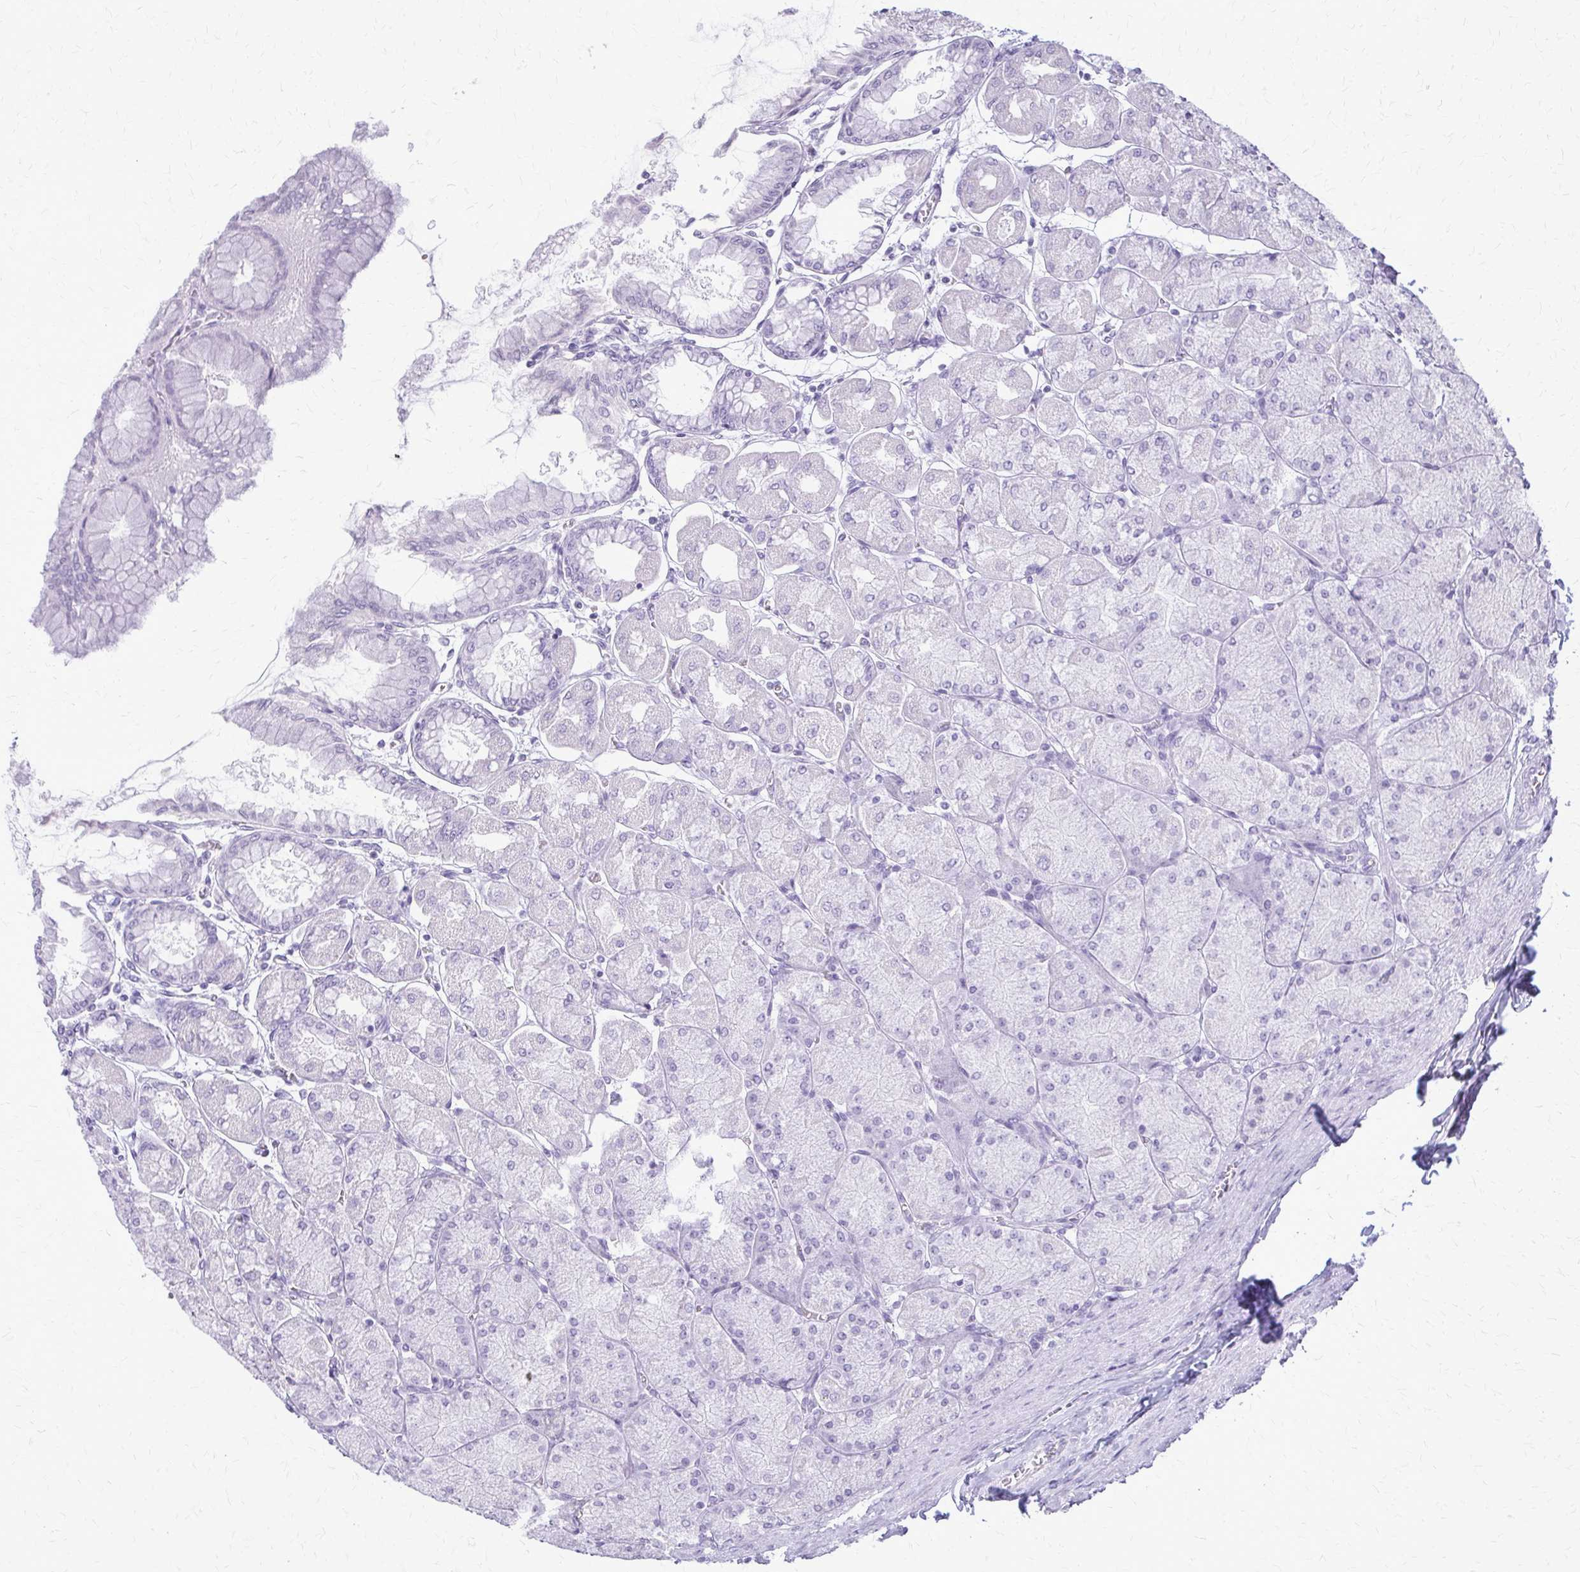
{"staining": {"intensity": "negative", "quantity": "none", "location": "none"}, "tissue": "stomach", "cell_type": "Glandular cells", "image_type": "normal", "snomed": [{"axis": "morphology", "description": "Normal tissue, NOS"}, {"axis": "topography", "description": "Stomach, upper"}], "caption": "DAB immunohistochemical staining of benign human stomach shows no significant expression in glandular cells.", "gene": "KRT5", "patient": {"sex": "female", "age": 56}}